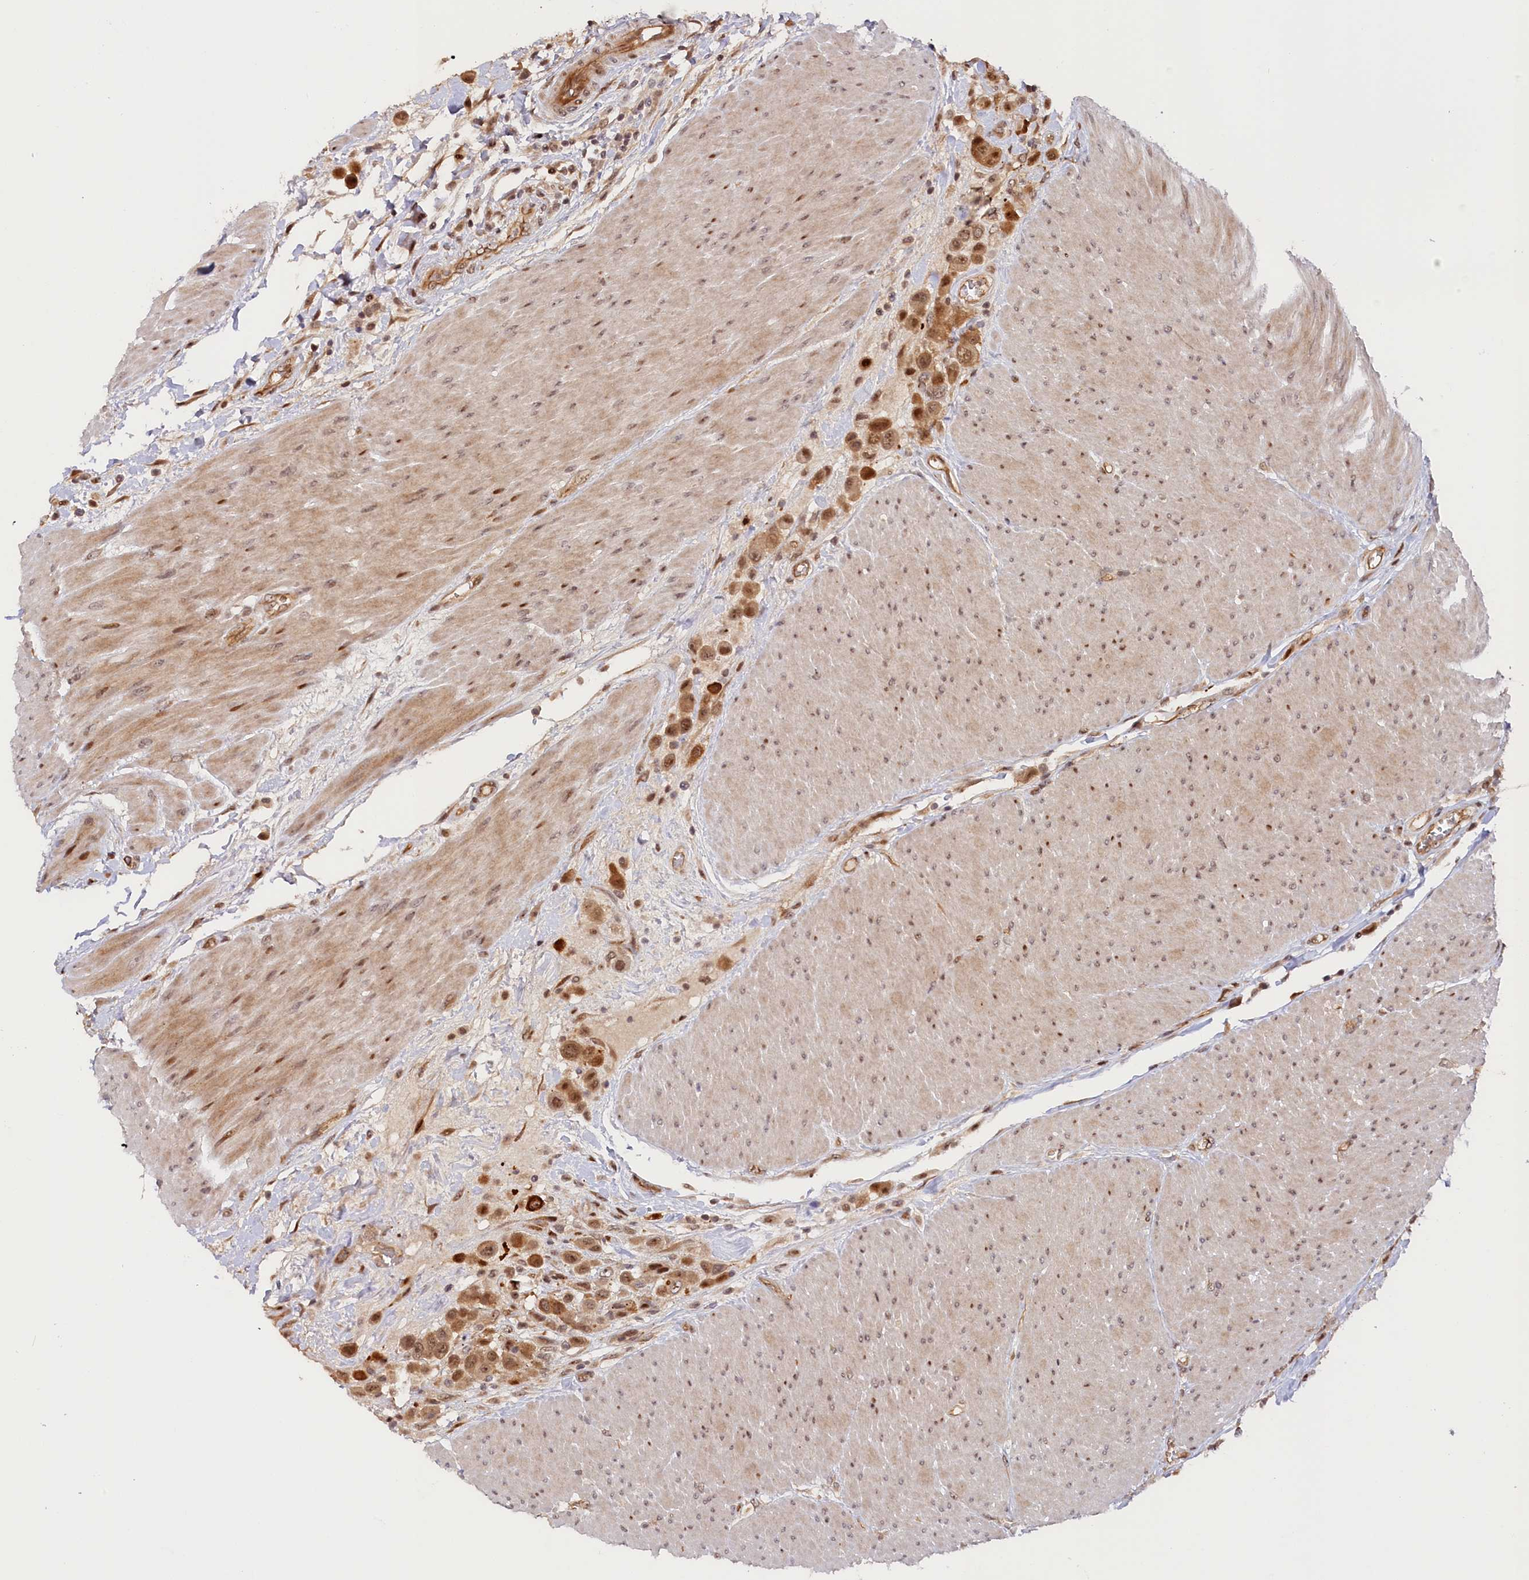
{"staining": {"intensity": "moderate", "quantity": ">75%", "location": "cytoplasmic/membranous,nuclear"}, "tissue": "urothelial cancer", "cell_type": "Tumor cells", "image_type": "cancer", "snomed": [{"axis": "morphology", "description": "Urothelial carcinoma, High grade"}, {"axis": "topography", "description": "Urinary bladder"}], "caption": "IHC micrograph of neoplastic tissue: urothelial cancer stained using immunohistochemistry demonstrates medium levels of moderate protein expression localized specifically in the cytoplasmic/membranous and nuclear of tumor cells, appearing as a cytoplasmic/membranous and nuclear brown color.", "gene": "ANKRD24", "patient": {"sex": "male", "age": 50}}